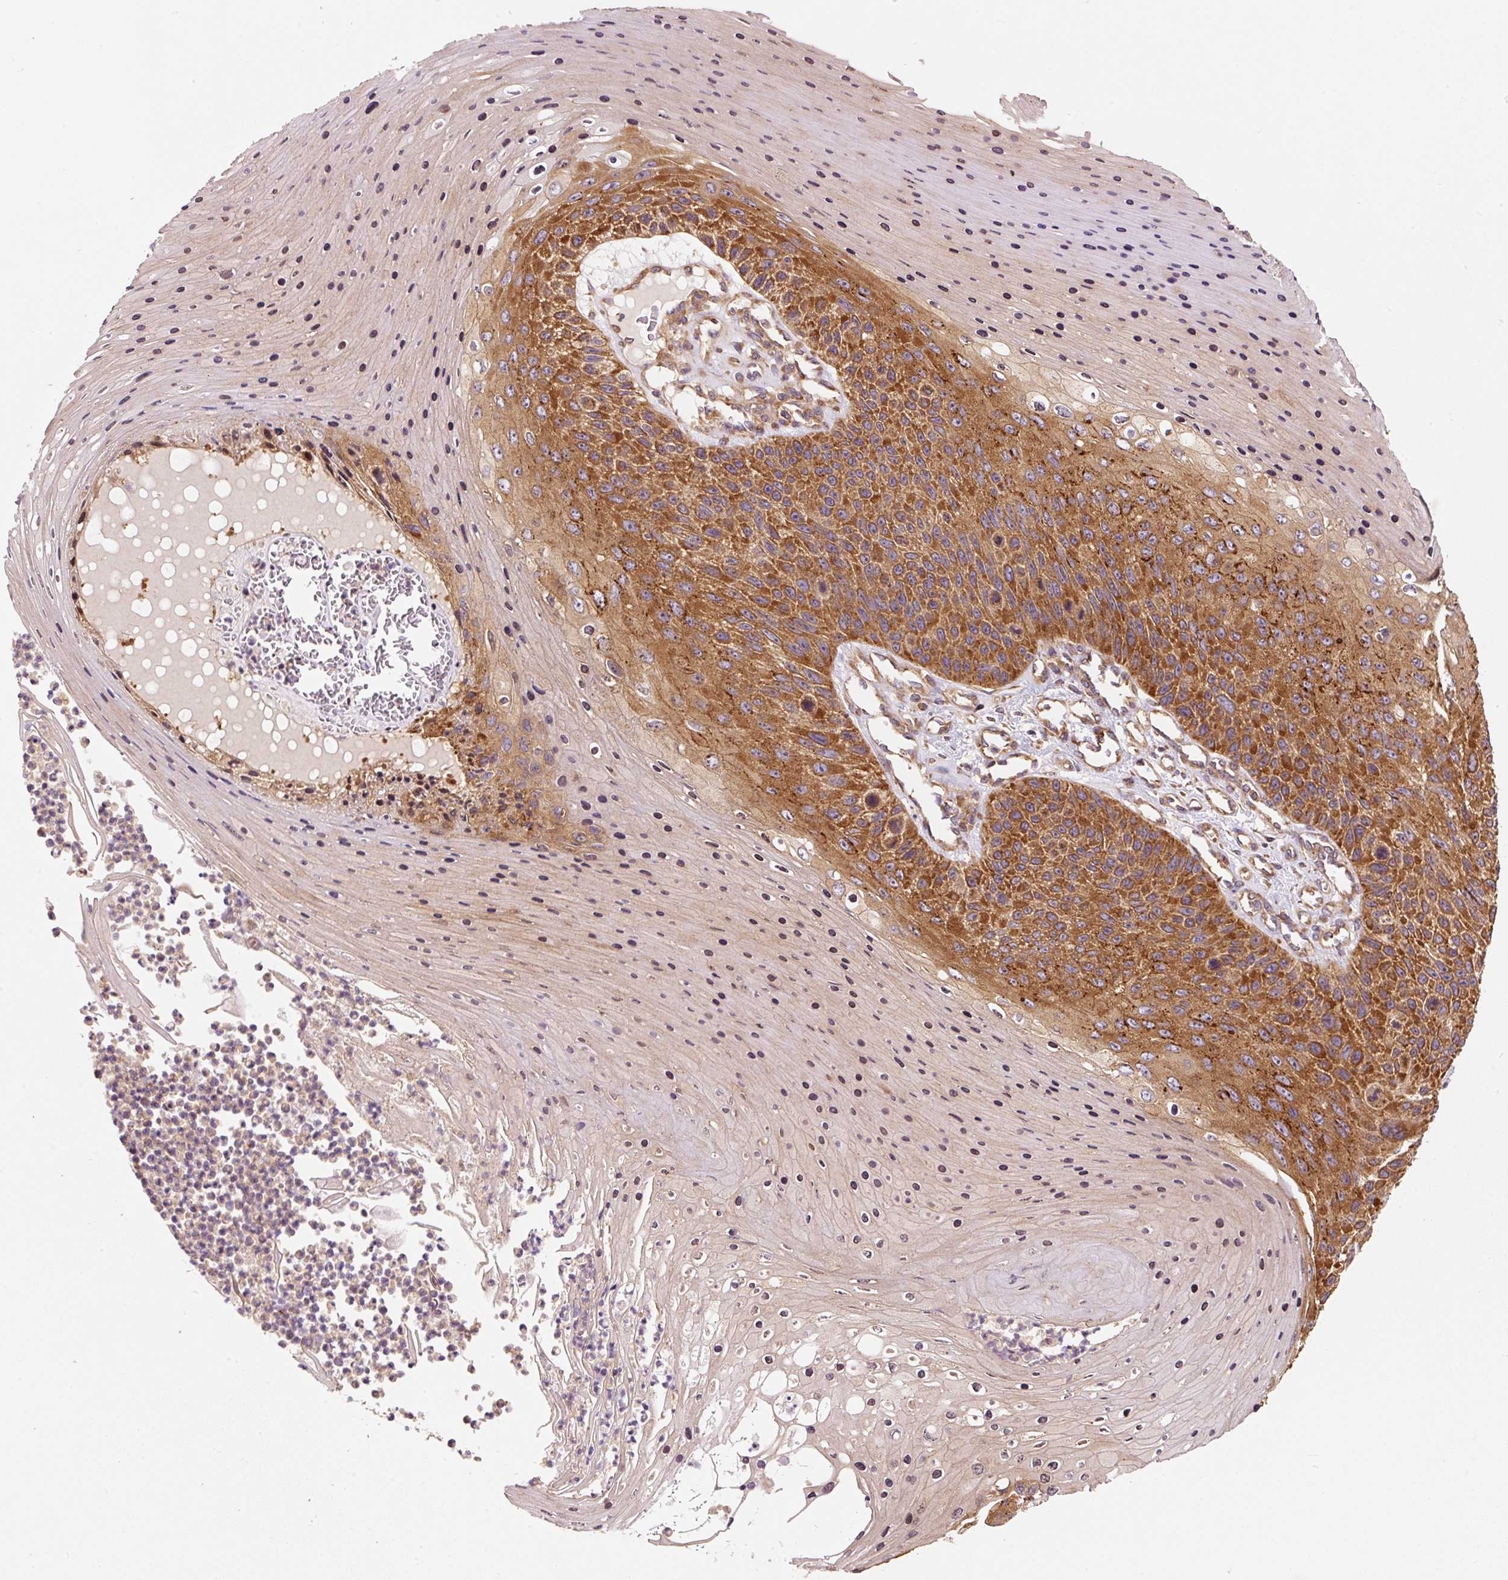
{"staining": {"intensity": "moderate", "quantity": ">75%", "location": "cytoplasmic/membranous"}, "tissue": "skin cancer", "cell_type": "Tumor cells", "image_type": "cancer", "snomed": [{"axis": "morphology", "description": "Squamous cell carcinoma, NOS"}, {"axis": "topography", "description": "Skin"}], "caption": "Immunohistochemical staining of human squamous cell carcinoma (skin) displays medium levels of moderate cytoplasmic/membranous protein expression in about >75% of tumor cells.", "gene": "EIF2S2", "patient": {"sex": "female", "age": 88}}